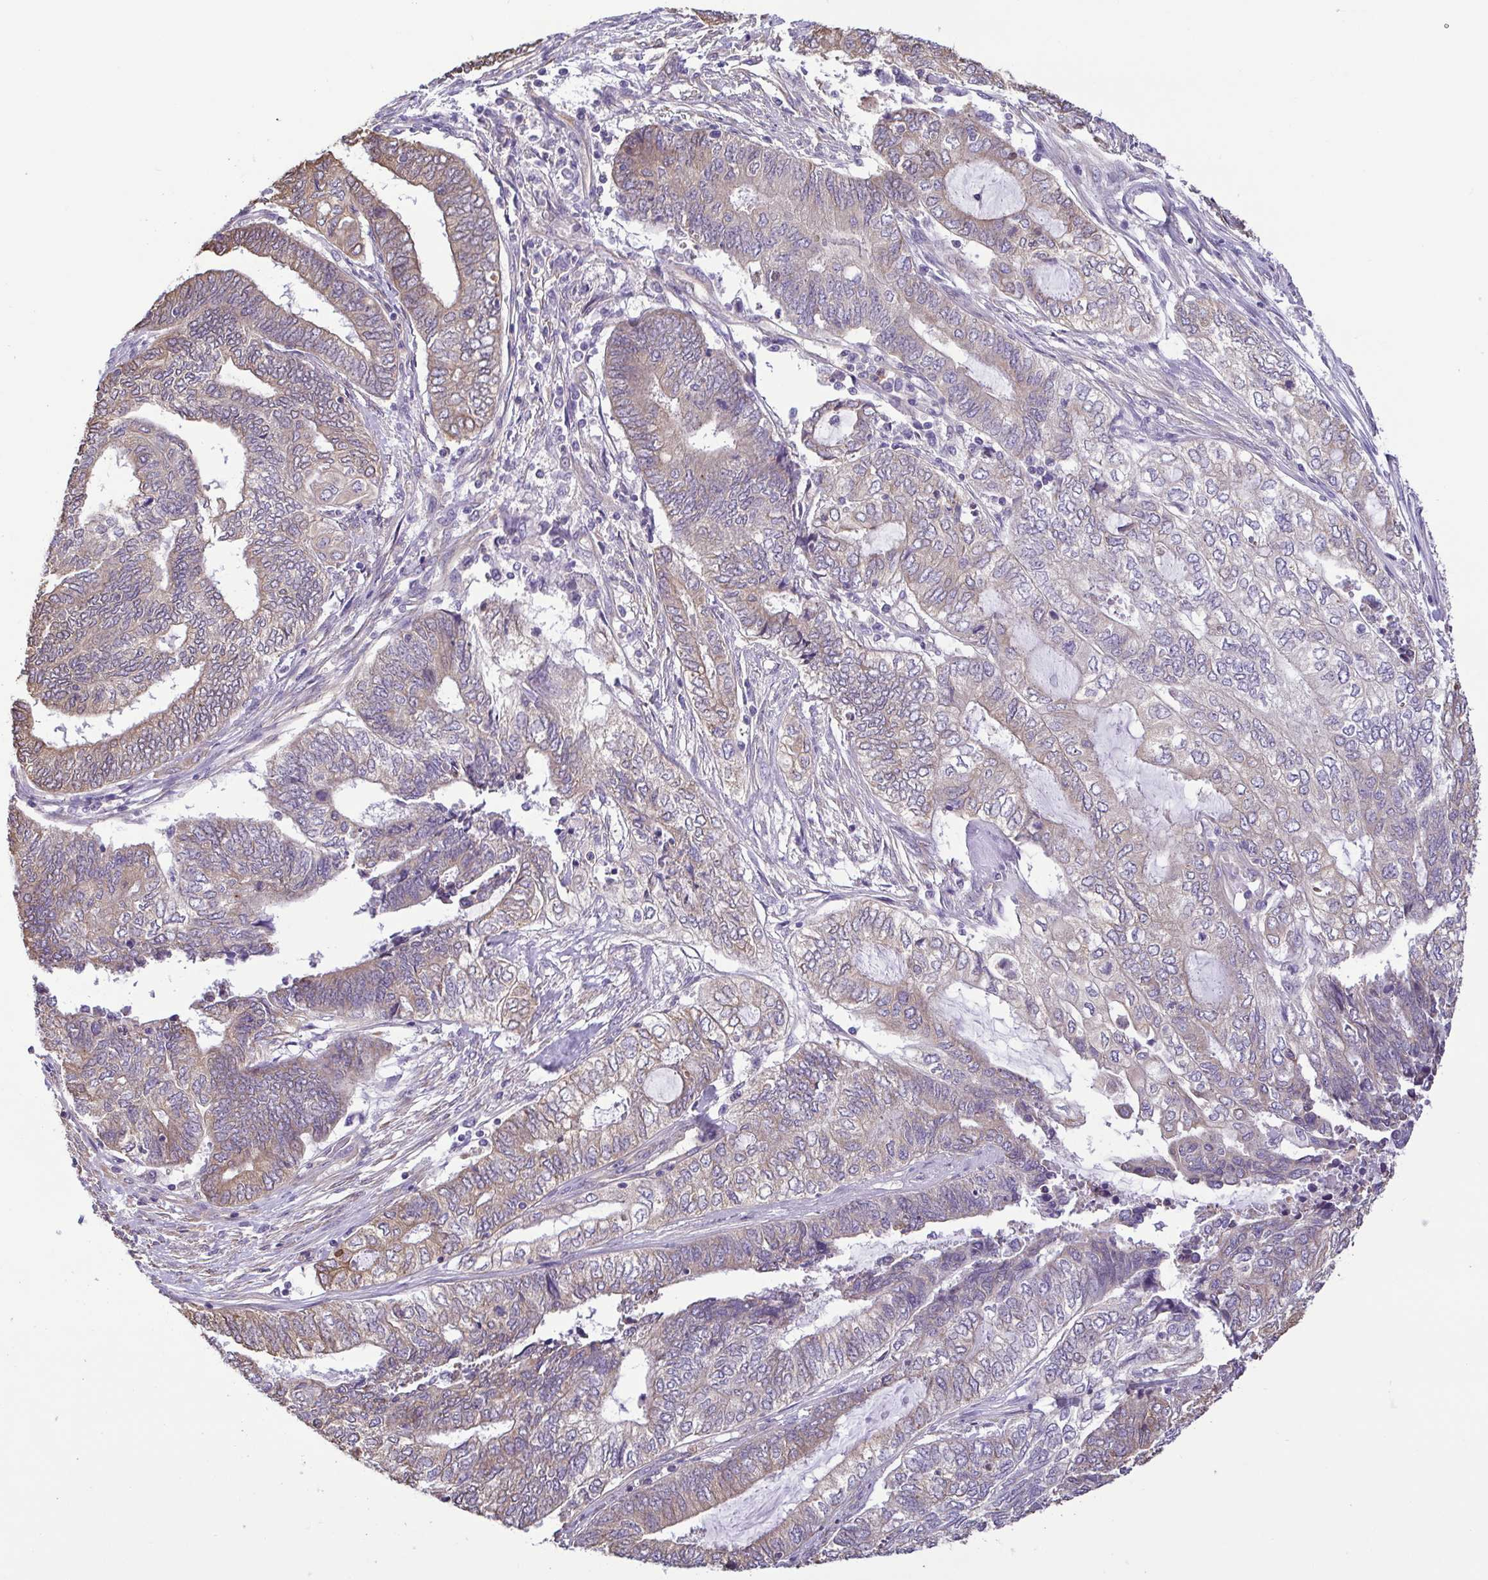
{"staining": {"intensity": "weak", "quantity": "25%-75%", "location": "cytoplasmic/membranous"}, "tissue": "endometrial cancer", "cell_type": "Tumor cells", "image_type": "cancer", "snomed": [{"axis": "morphology", "description": "Adenocarcinoma, NOS"}, {"axis": "topography", "description": "Uterus"}, {"axis": "topography", "description": "Endometrium"}], "caption": "Protein expression analysis of human endometrial adenocarcinoma reveals weak cytoplasmic/membranous staining in about 25%-75% of tumor cells. (DAB = brown stain, brightfield microscopy at high magnification).", "gene": "MYL10", "patient": {"sex": "female", "age": 70}}